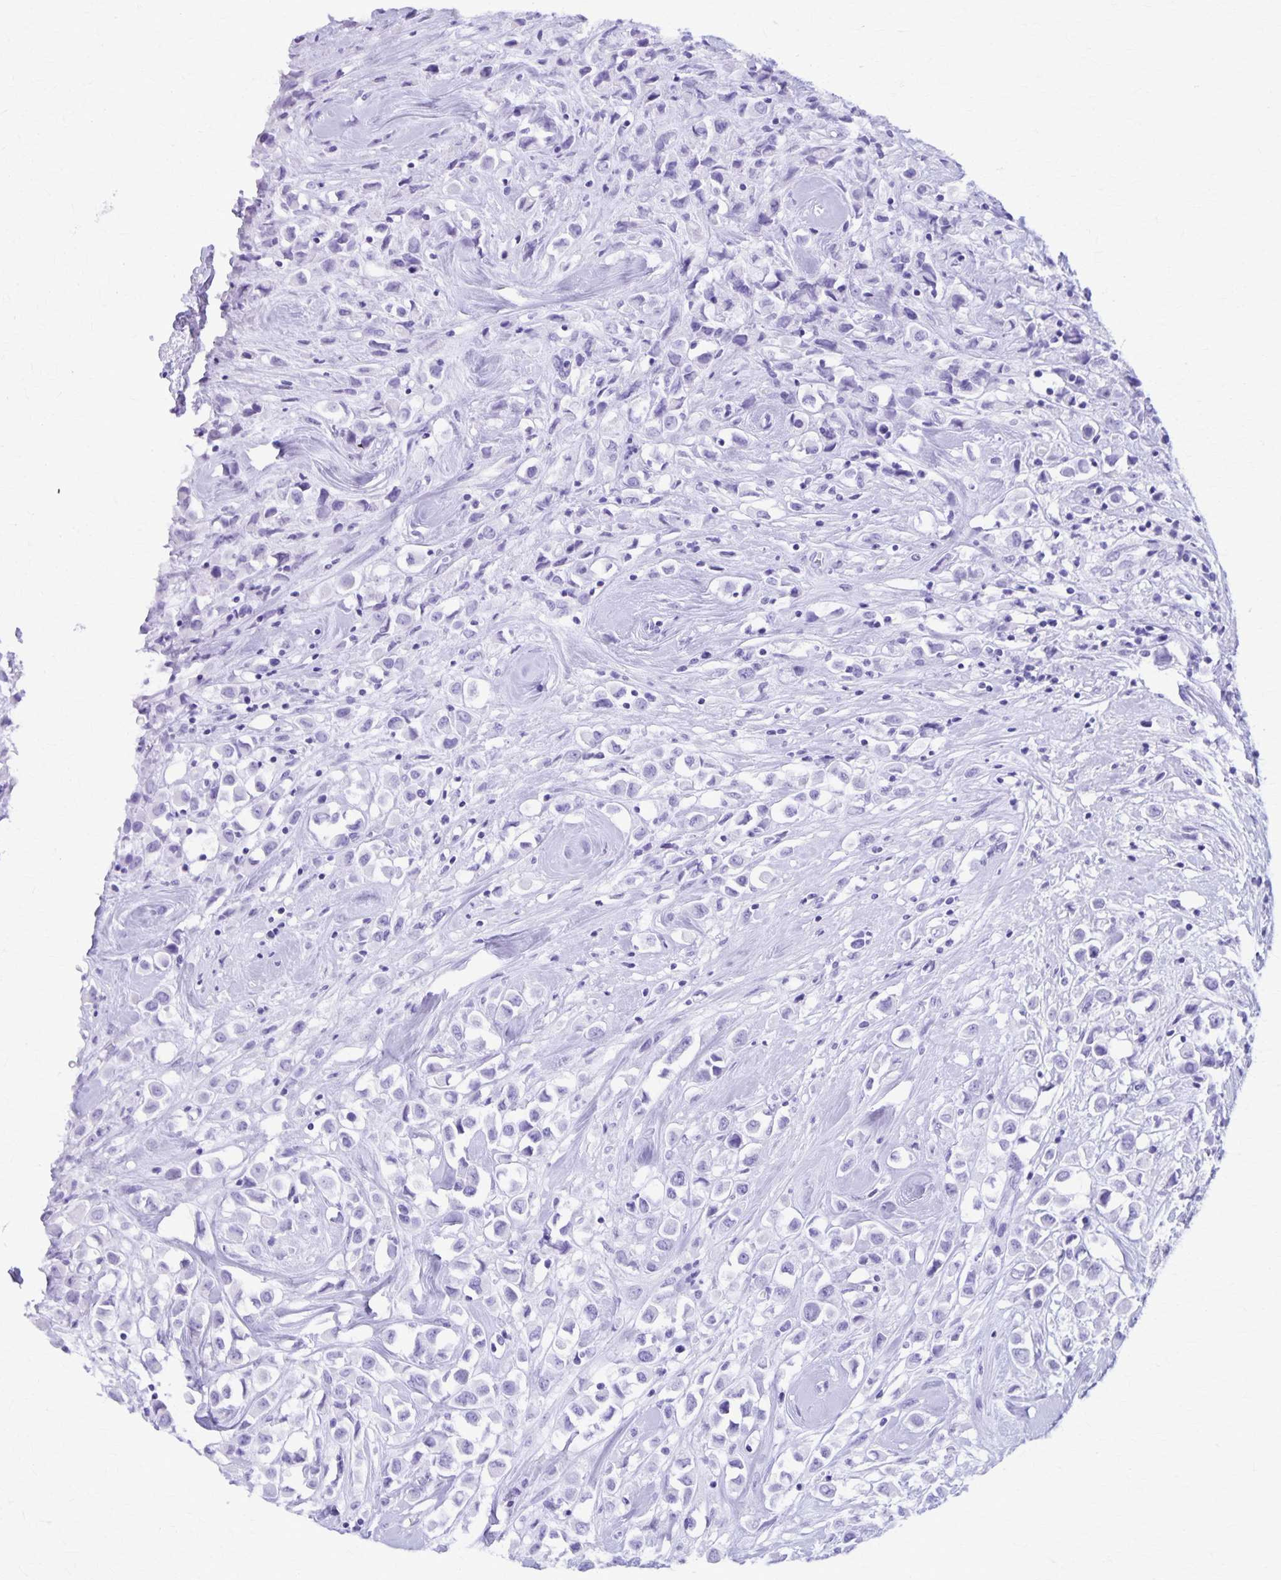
{"staining": {"intensity": "negative", "quantity": "none", "location": "none"}, "tissue": "breast cancer", "cell_type": "Tumor cells", "image_type": "cancer", "snomed": [{"axis": "morphology", "description": "Duct carcinoma"}, {"axis": "topography", "description": "Breast"}], "caption": "A micrograph of human breast cancer (invasive ductal carcinoma) is negative for staining in tumor cells.", "gene": "DEFA5", "patient": {"sex": "female", "age": 61}}